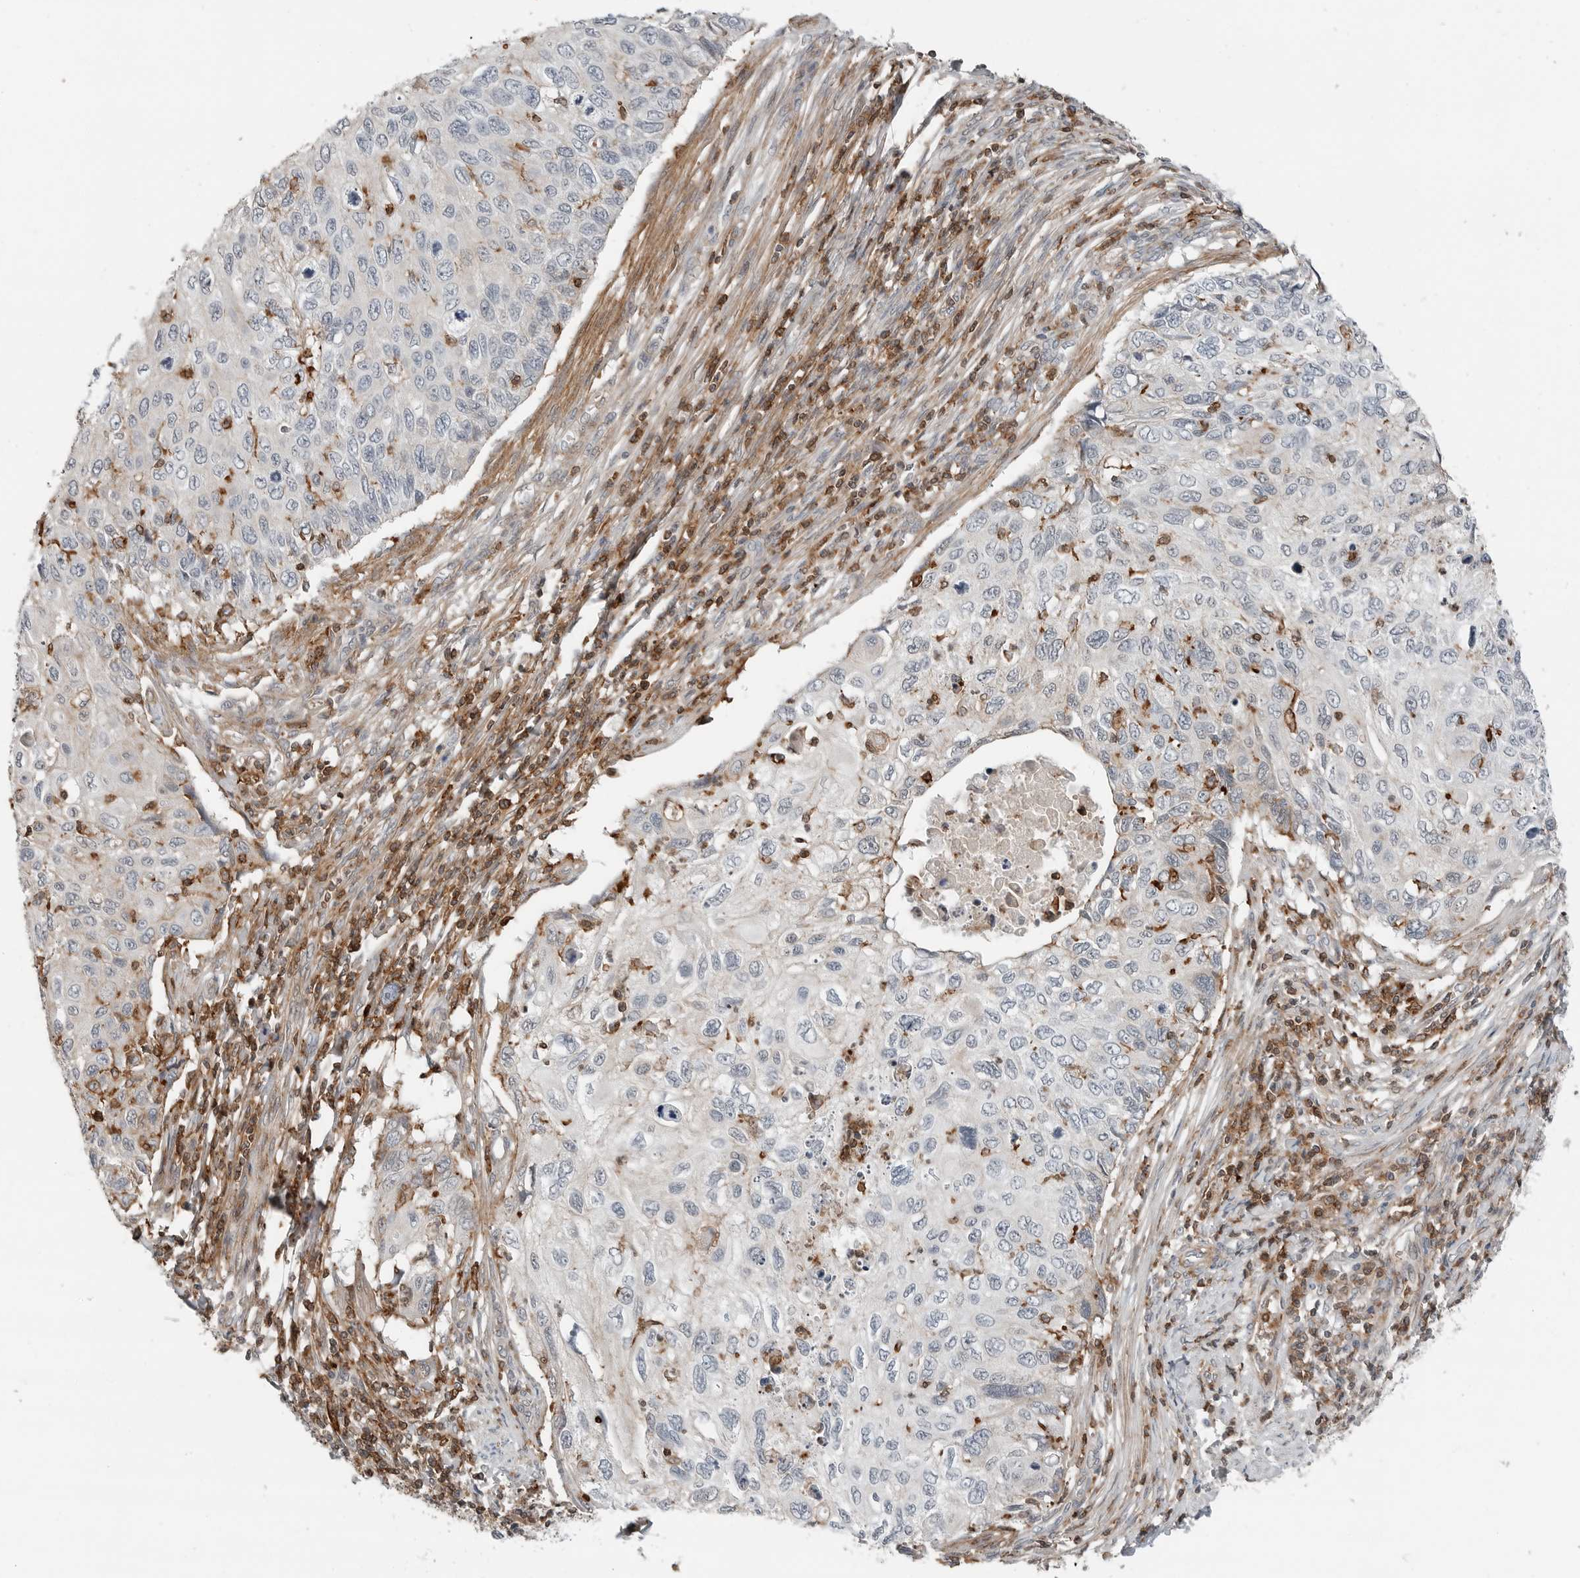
{"staining": {"intensity": "negative", "quantity": "none", "location": "none"}, "tissue": "cervical cancer", "cell_type": "Tumor cells", "image_type": "cancer", "snomed": [{"axis": "morphology", "description": "Squamous cell carcinoma, NOS"}, {"axis": "topography", "description": "Cervix"}], "caption": "The micrograph reveals no significant expression in tumor cells of cervical squamous cell carcinoma. Brightfield microscopy of immunohistochemistry (IHC) stained with DAB (brown) and hematoxylin (blue), captured at high magnification.", "gene": "LEFTY2", "patient": {"sex": "female", "age": 70}}